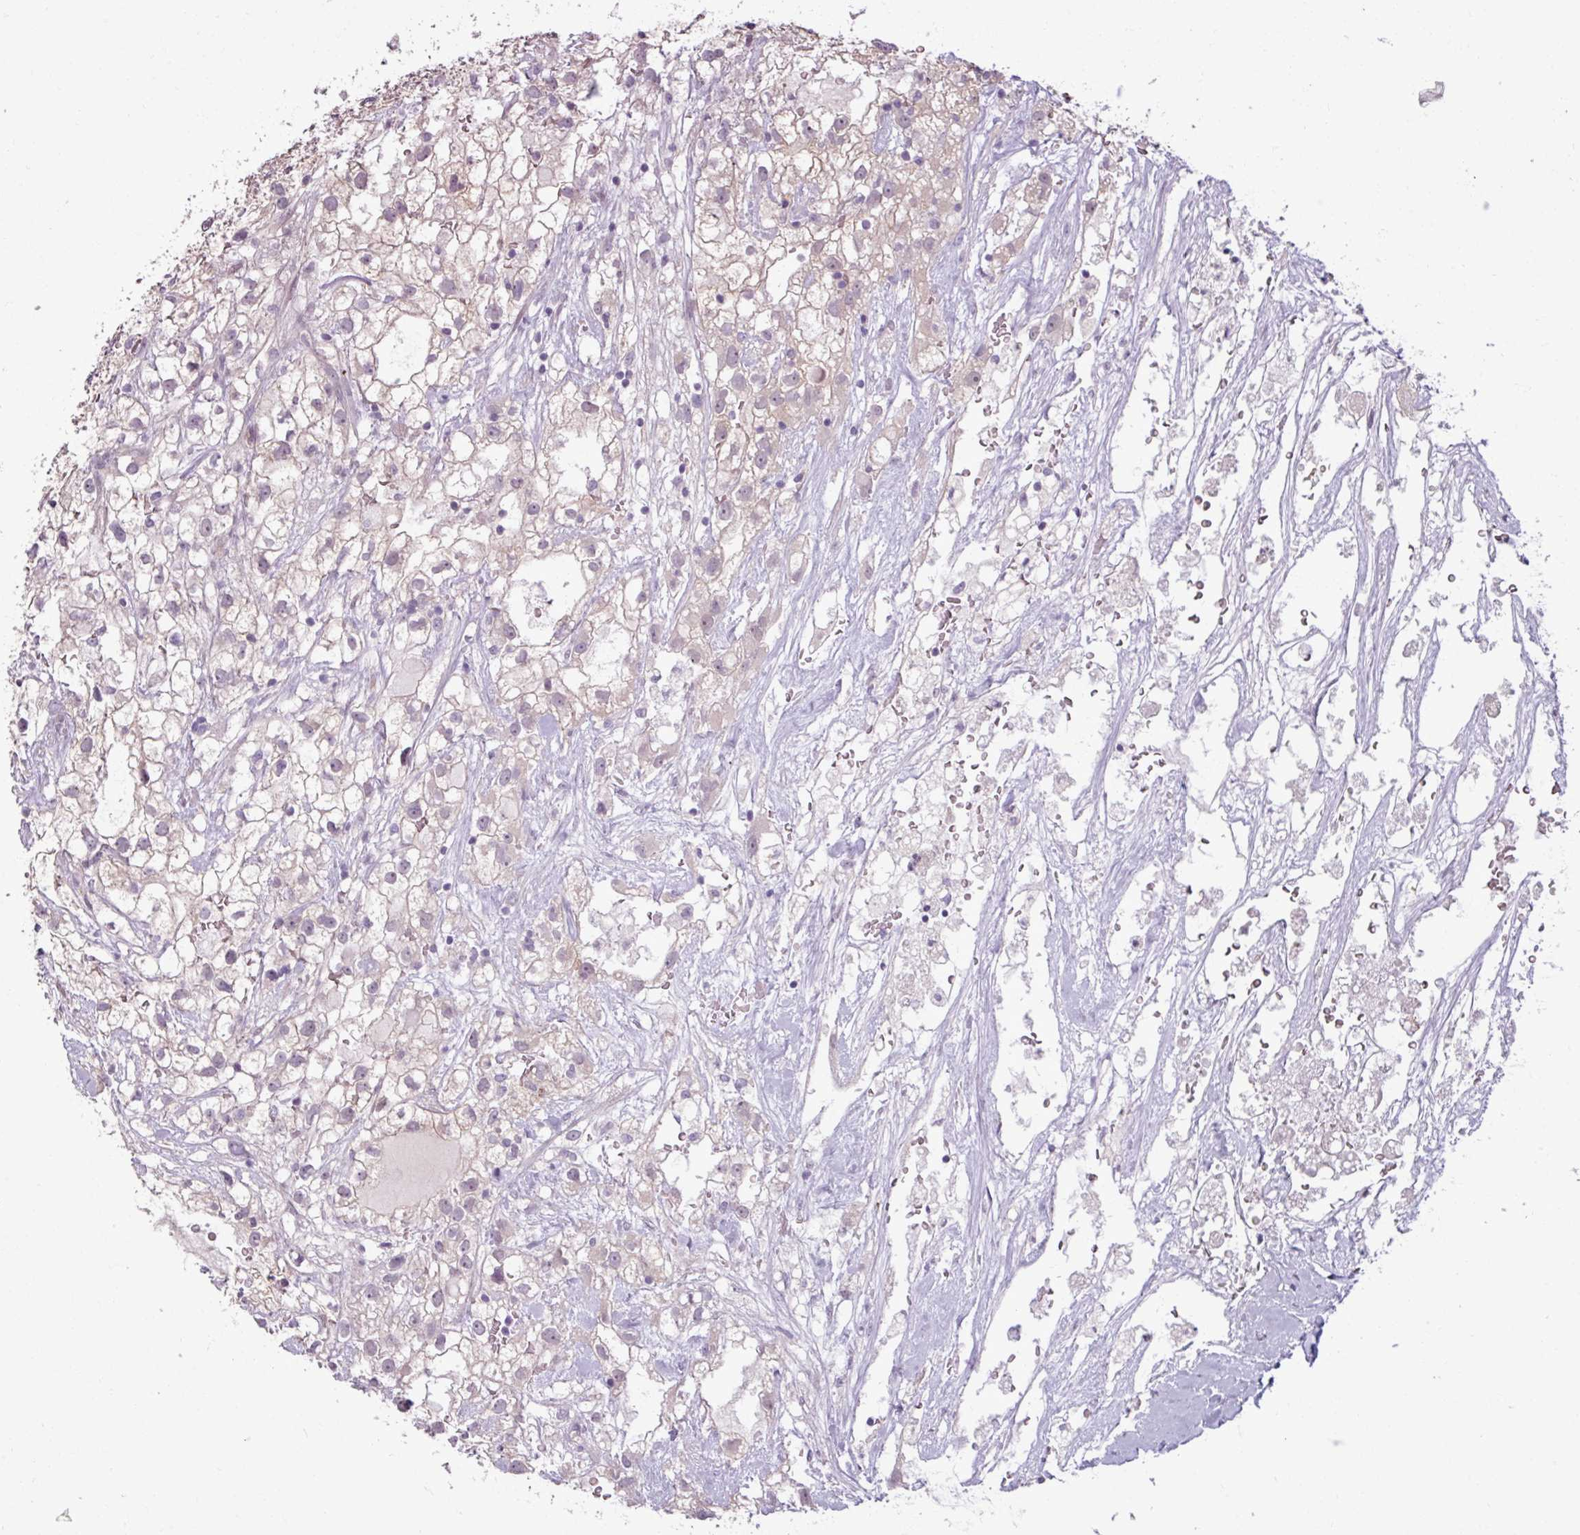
{"staining": {"intensity": "weak", "quantity": "25%-75%", "location": "cytoplasmic/membranous"}, "tissue": "renal cancer", "cell_type": "Tumor cells", "image_type": "cancer", "snomed": [{"axis": "morphology", "description": "Adenocarcinoma, NOS"}, {"axis": "topography", "description": "Kidney"}], "caption": "Immunohistochemistry (DAB) staining of human renal cancer (adenocarcinoma) displays weak cytoplasmic/membranous protein expression in about 25%-75% of tumor cells. The staining is performed using DAB brown chromogen to label protein expression. The nuclei are counter-stained blue using hematoxylin.", "gene": "PNMA6A", "patient": {"sex": "male", "age": 59}}